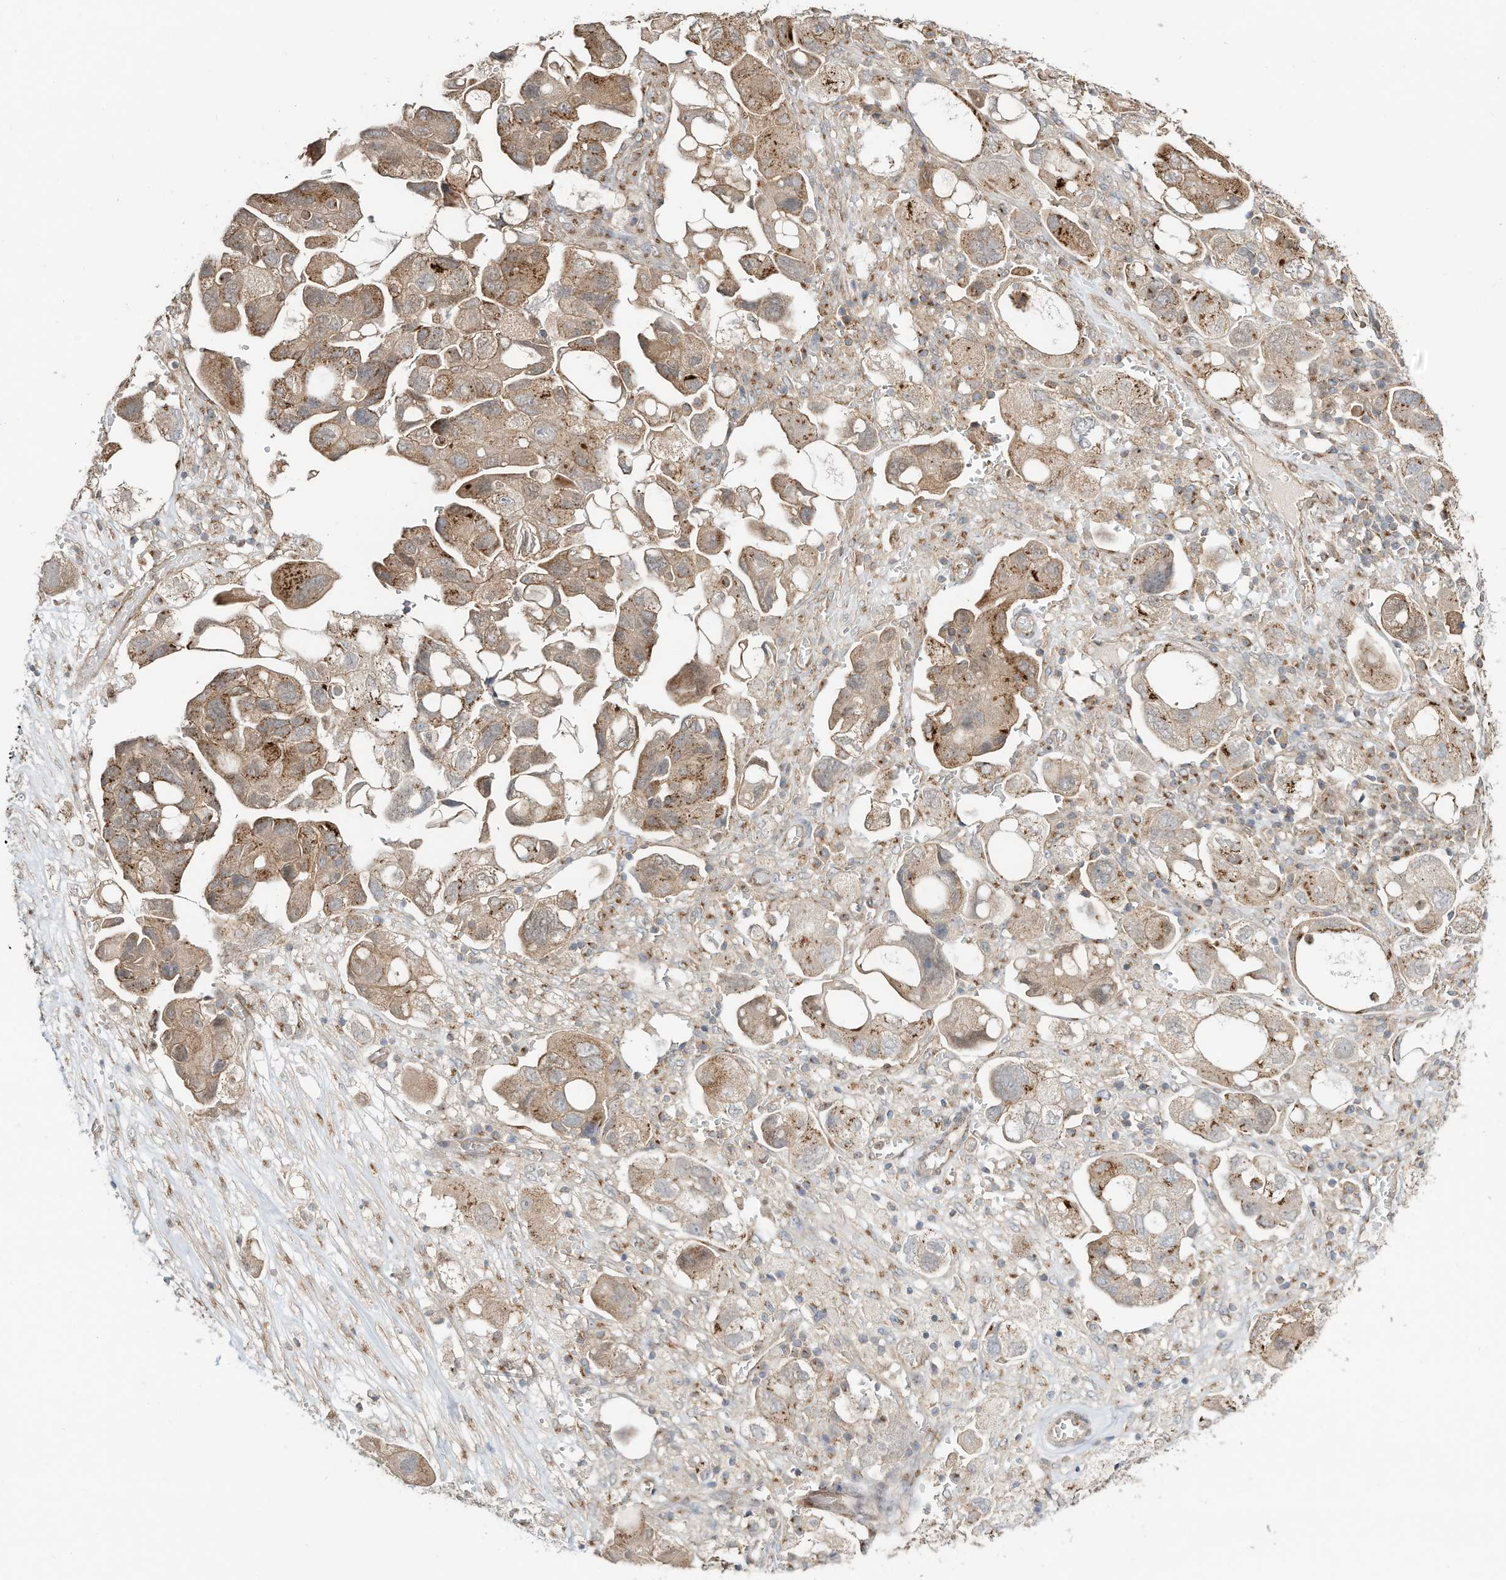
{"staining": {"intensity": "moderate", "quantity": ">75%", "location": "cytoplasmic/membranous"}, "tissue": "ovarian cancer", "cell_type": "Tumor cells", "image_type": "cancer", "snomed": [{"axis": "morphology", "description": "Carcinoma, NOS"}, {"axis": "morphology", "description": "Cystadenocarcinoma, serous, NOS"}, {"axis": "topography", "description": "Ovary"}], "caption": "Human ovarian serous cystadenocarcinoma stained with a brown dye shows moderate cytoplasmic/membranous positive staining in about >75% of tumor cells.", "gene": "CUX1", "patient": {"sex": "female", "age": 69}}